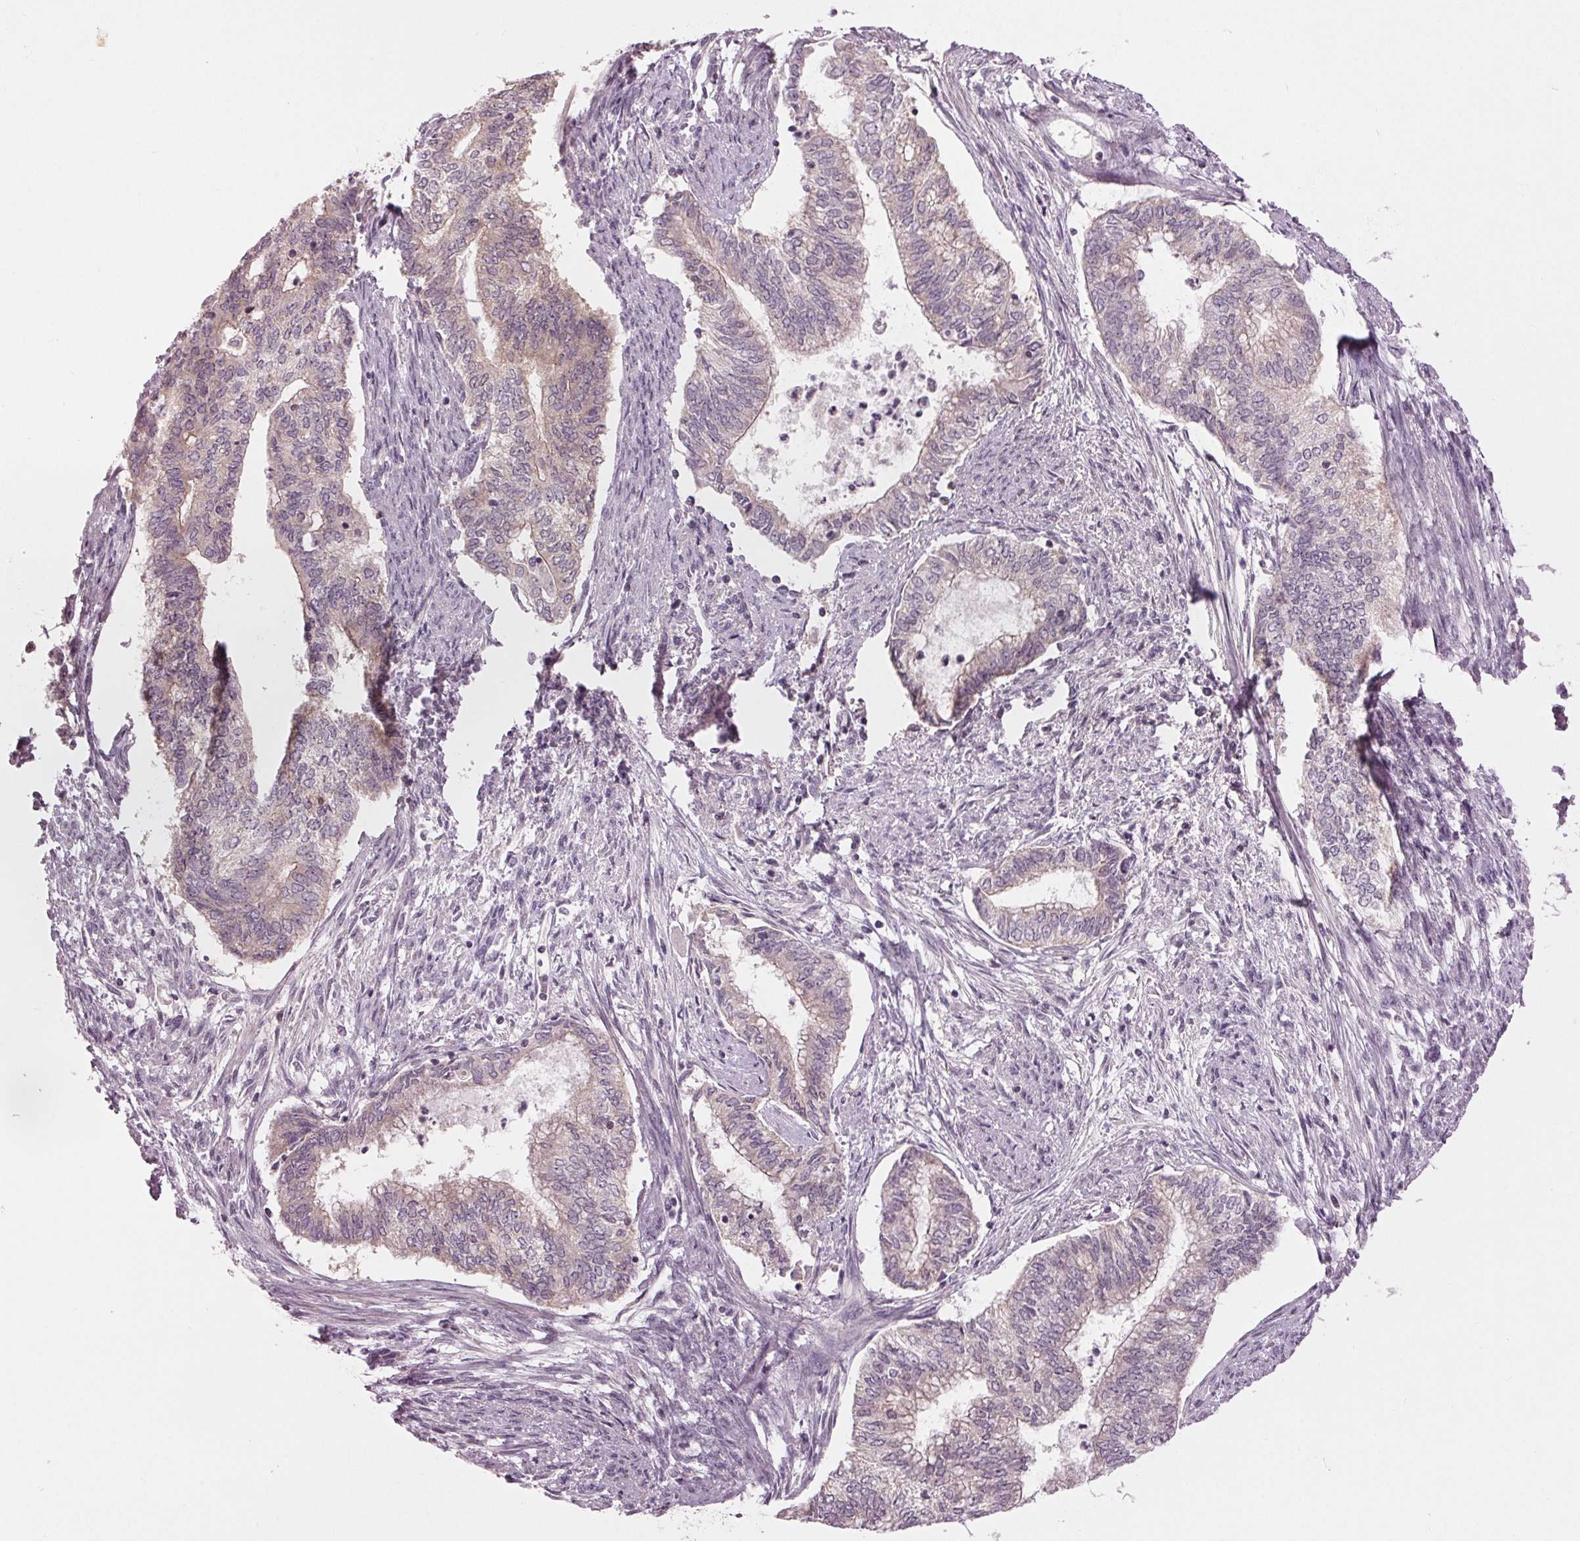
{"staining": {"intensity": "negative", "quantity": "none", "location": "none"}, "tissue": "endometrial cancer", "cell_type": "Tumor cells", "image_type": "cancer", "snomed": [{"axis": "morphology", "description": "Adenocarcinoma, NOS"}, {"axis": "topography", "description": "Endometrium"}], "caption": "Human endometrial cancer (adenocarcinoma) stained for a protein using IHC reveals no expression in tumor cells.", "gene": "ZNF605", "patient": {"sex": "female", "age": 65}}